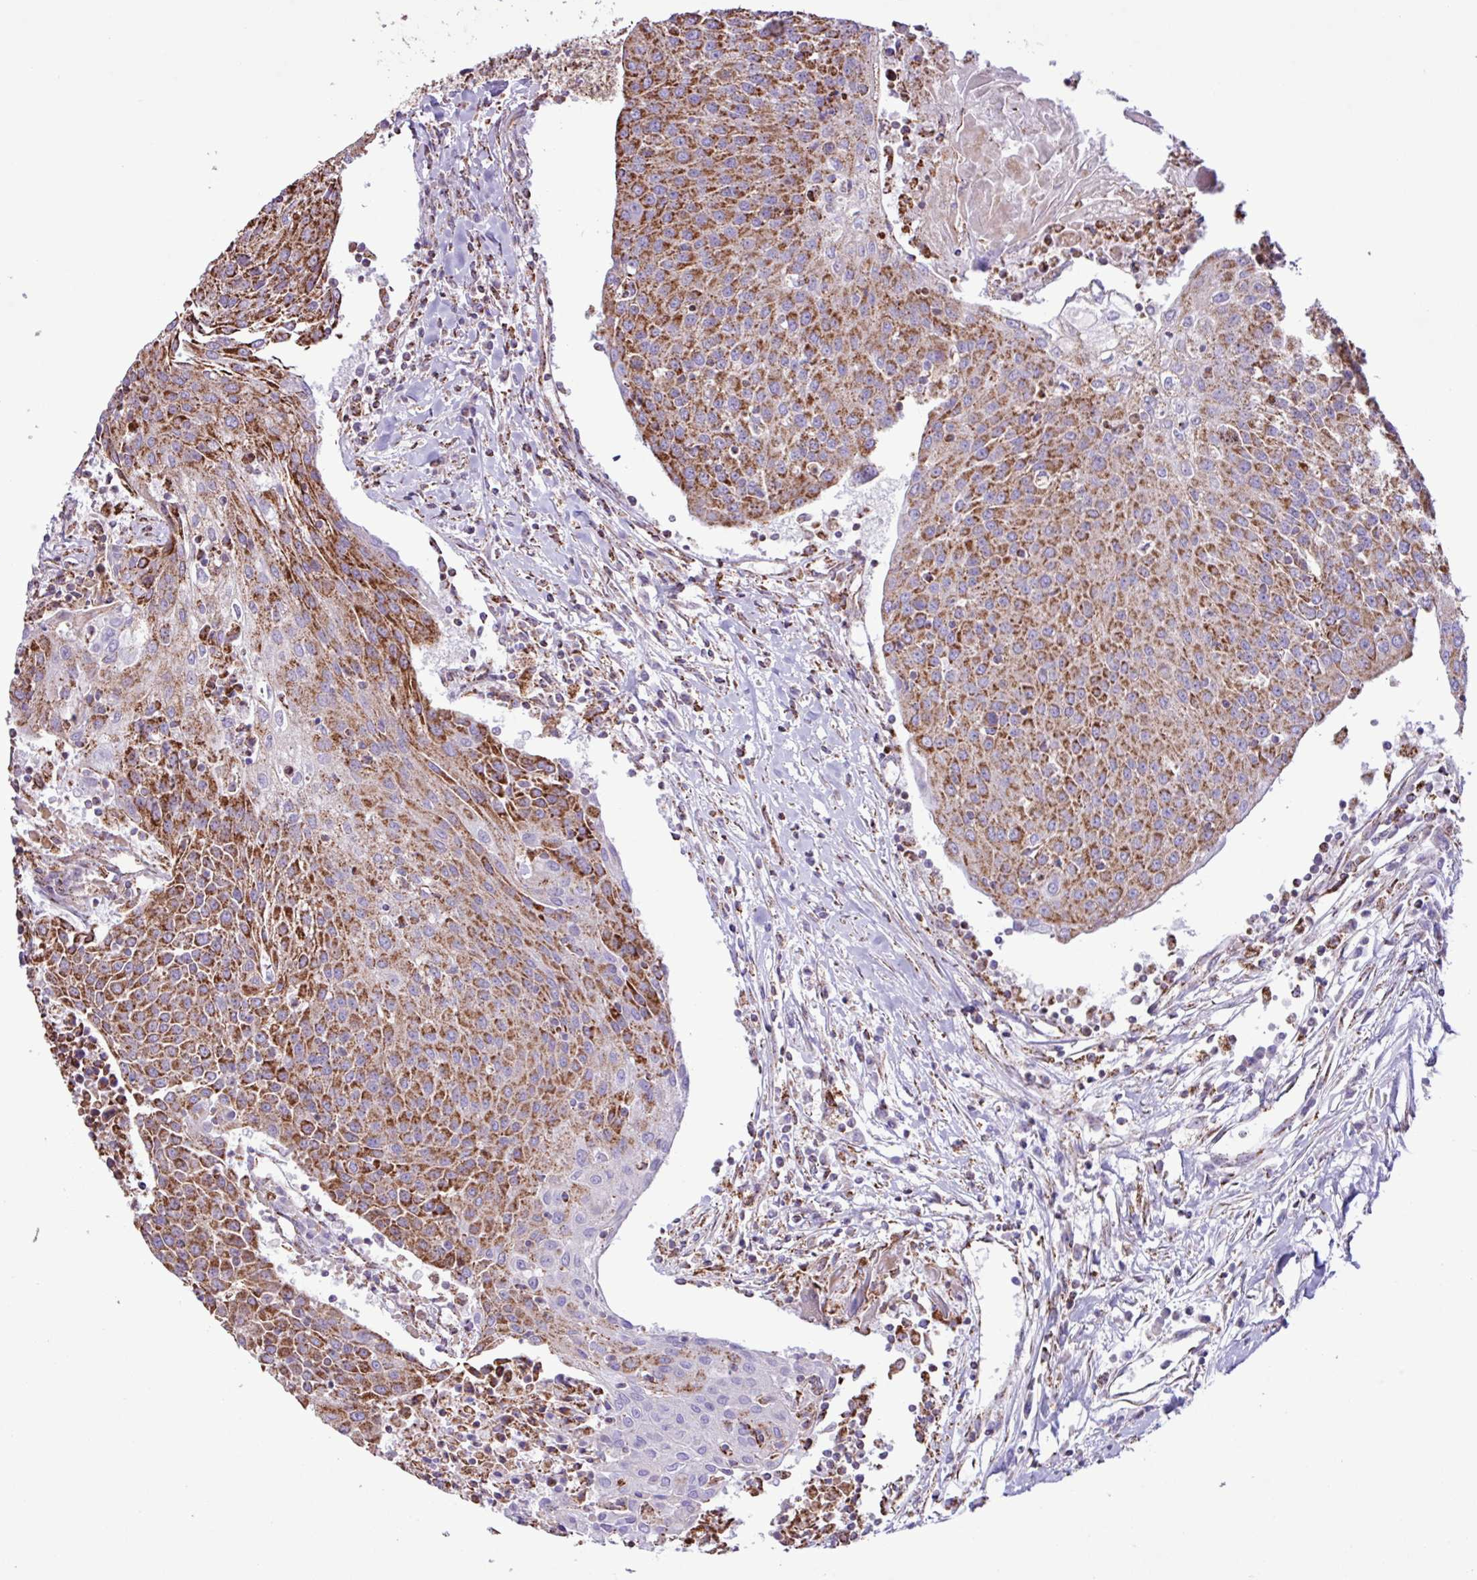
{"staining": {"intensity": "moderate", "quantity": ">75%", "location": "cytoplasmic/membranous"}, "tissue": "urothelial cancer", "cell_type": "Tumor cells", "image_type": "cancer", "snomed": [{"axis": "morphology", "description": "Urothelial carcinoma, High grade"}, {"axis": "topography", "description": "Urinary bladder"}], "caption": "Tumor cells demonstrate moderate cytoplasmic/membranous expression in approximately >75% of cells in urothelial cancer. (brown staining indicates protein expression, while blue staining denotes nuclei).", "gene": "RTL3", "patient": {"sex": "female", "age": 85}}